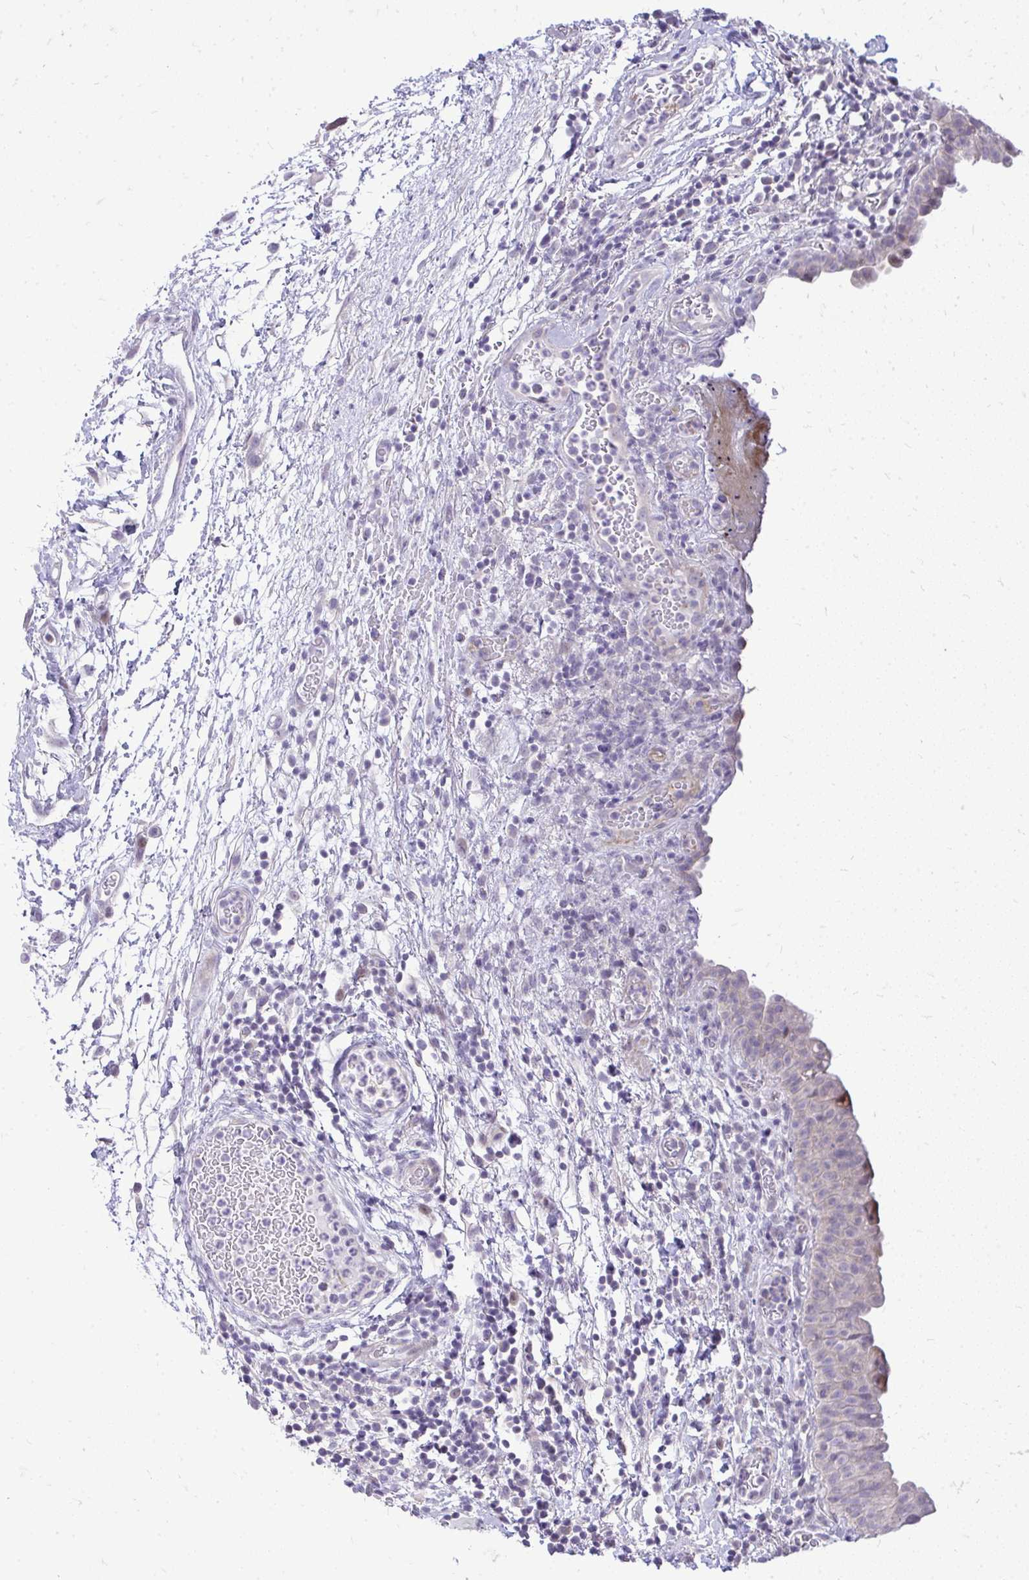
{"staining": {"intensity": "weak", "quantity": "<25%", "location": "nuclear"}, "tissue": "urinary bladder", "cell_type": "Urothelial cells", "image_type": "normal", "snomed": [{"axis": "morphology", "description": "Normal tissue, NOS"}, {"axis": "morphology", "description": "Inflammation, NOS"}, {"axis": "topography", "description": "Urinary bladder"}], "caption": "Immunohistochemistry photomicrograph of normal urinary bladder: human urinary bladder stained with DAB reveals no significant protein expression in urothelial cells. (DAB immunohistochemistry, high magnification).", "gene": "OR8D1", "patient": {"sex": "male", "age": 57}}